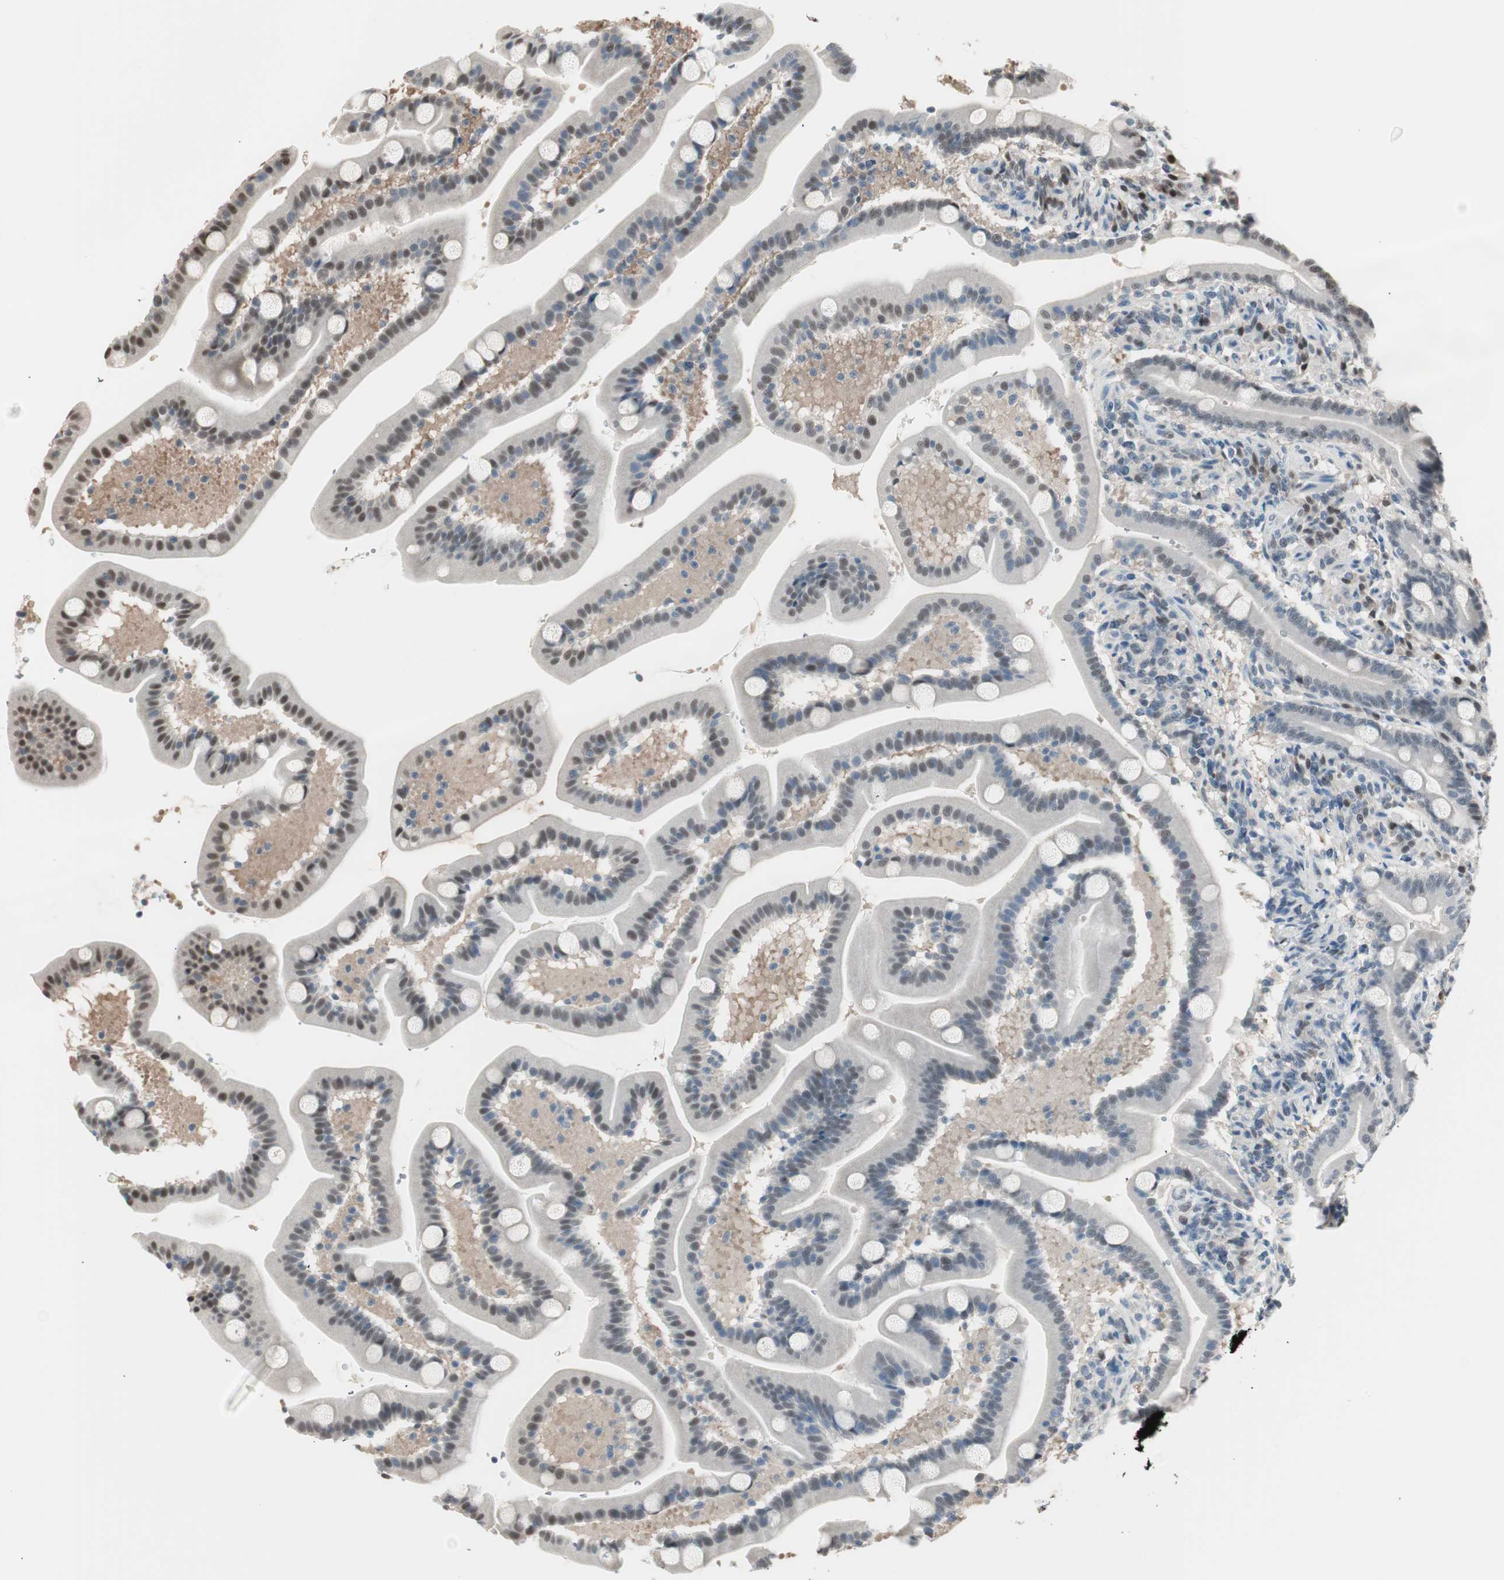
{"staining": {"intensity": "moderate", "quantity": "25%-75%", "location": "nuclear"}, "tissue": "duodenum", "cell_type": "Glandular cells", "image_type": "normal", "snomed": [{"axis": "morphology", "description": "Normal tissue, NOS"}, {"axis": "topography", "description": "Duodenum"}], "caption": "DAB (3,3'-diaminobenzidine) immunohistochemical staining of benign duodenum demonstrates moderate nuclear protein expression in approximately 25%-75% of glandular cells. The protein is shown in brown color, while the nuclei are stained blue.", "gene": "LONP2", "patient": {"sex": "male", "age": 54}}